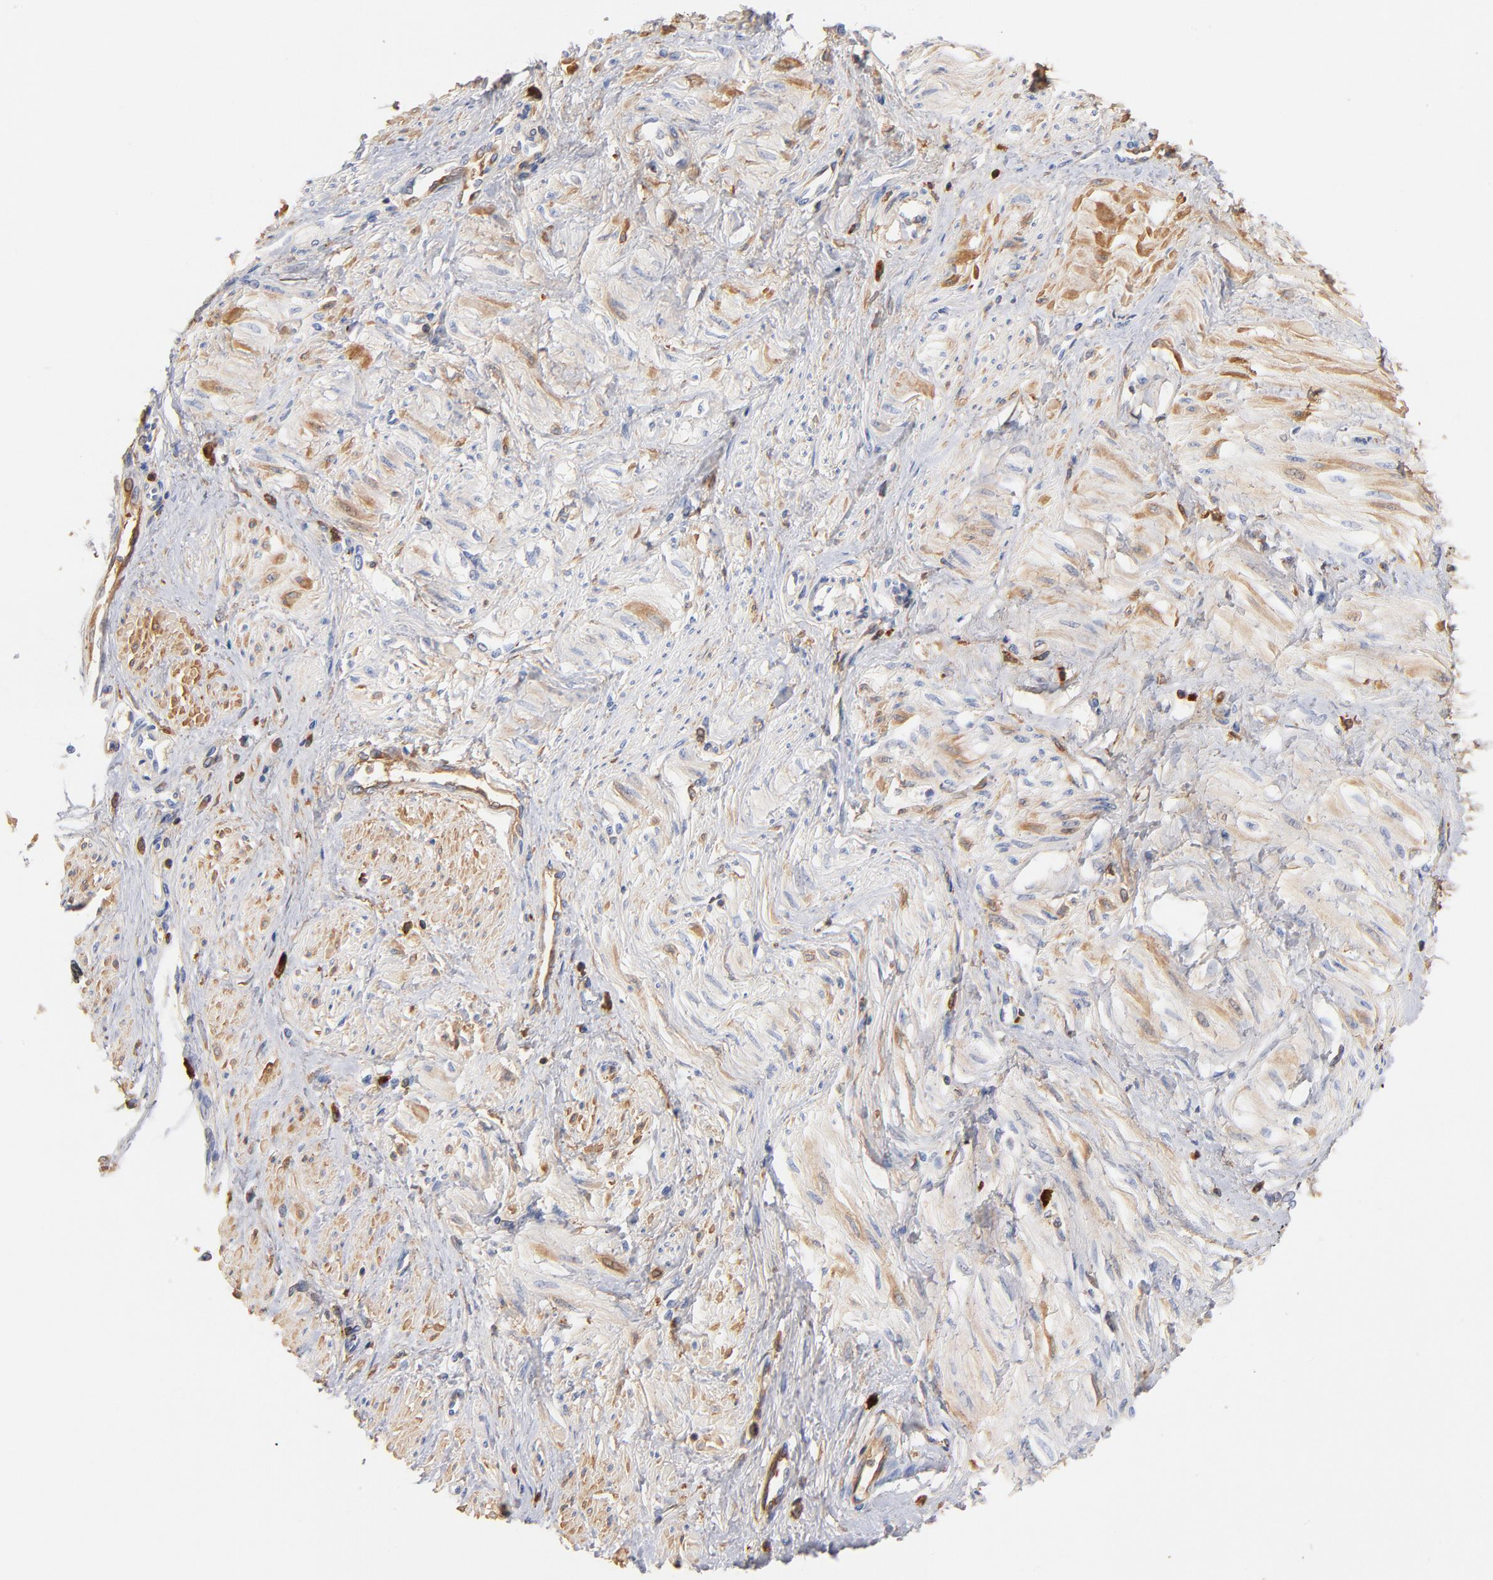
{"staining": {"intensity": "negative", "quantity": "none", "location": "none"}, "tissue": "smooth muscle", "cell_type": "Smooth muscle cells", "image_type": "normal", "snomed": [{"axis": "morphology", "description": "Normal tissue, NOS"}, {"axis": "topography", "description": "Smooth muscle"}, {"axis": "topography", "description": "Uterus"}], "caption": "IHC of unremarkable human smooth muscle exhibits no positivity in smooth muscle cells. Nuclei are stained in blue.", "gene": "C3", "patient": {"sex": "female", "age": 39}}